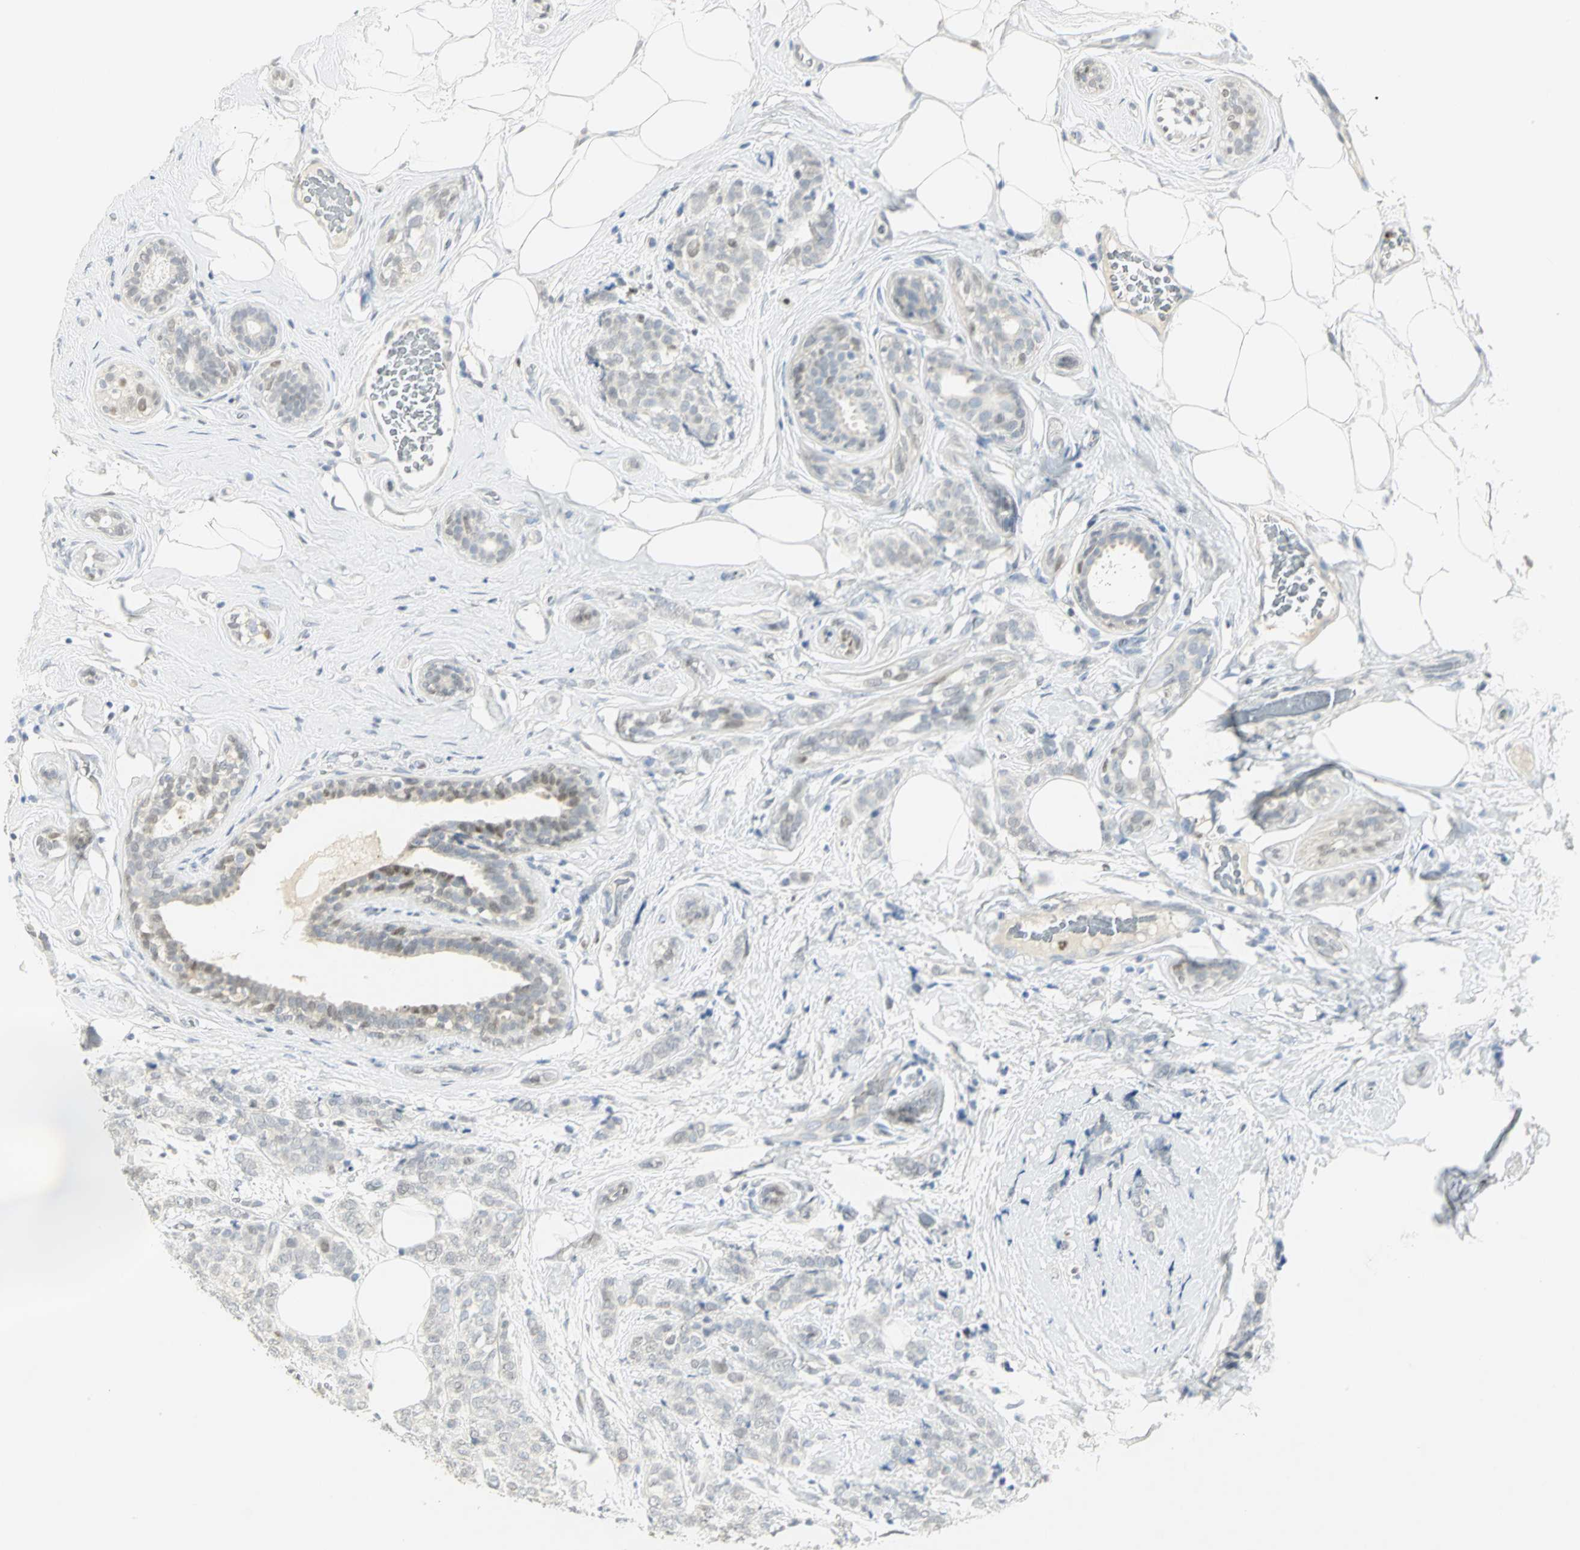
{"staining": {"intensity": "negative", "quantity": "none", "location": "none"}, "tissue": "breast cancer", "cell_type": "Tumor cells", "image_type": "cancer", "snomed": [{"axis": "morphology", "description": "Lobular carcinoma"}, {"axis": "topography", "description": "Breast"}], "caption": "An IHC image of lobular carcinoma (breast) is shown. There is no staining in tumor cells of lobular carcinoma (breast).", "gene": "BCL6", "patient": {"sex": "female", "age": 60}}